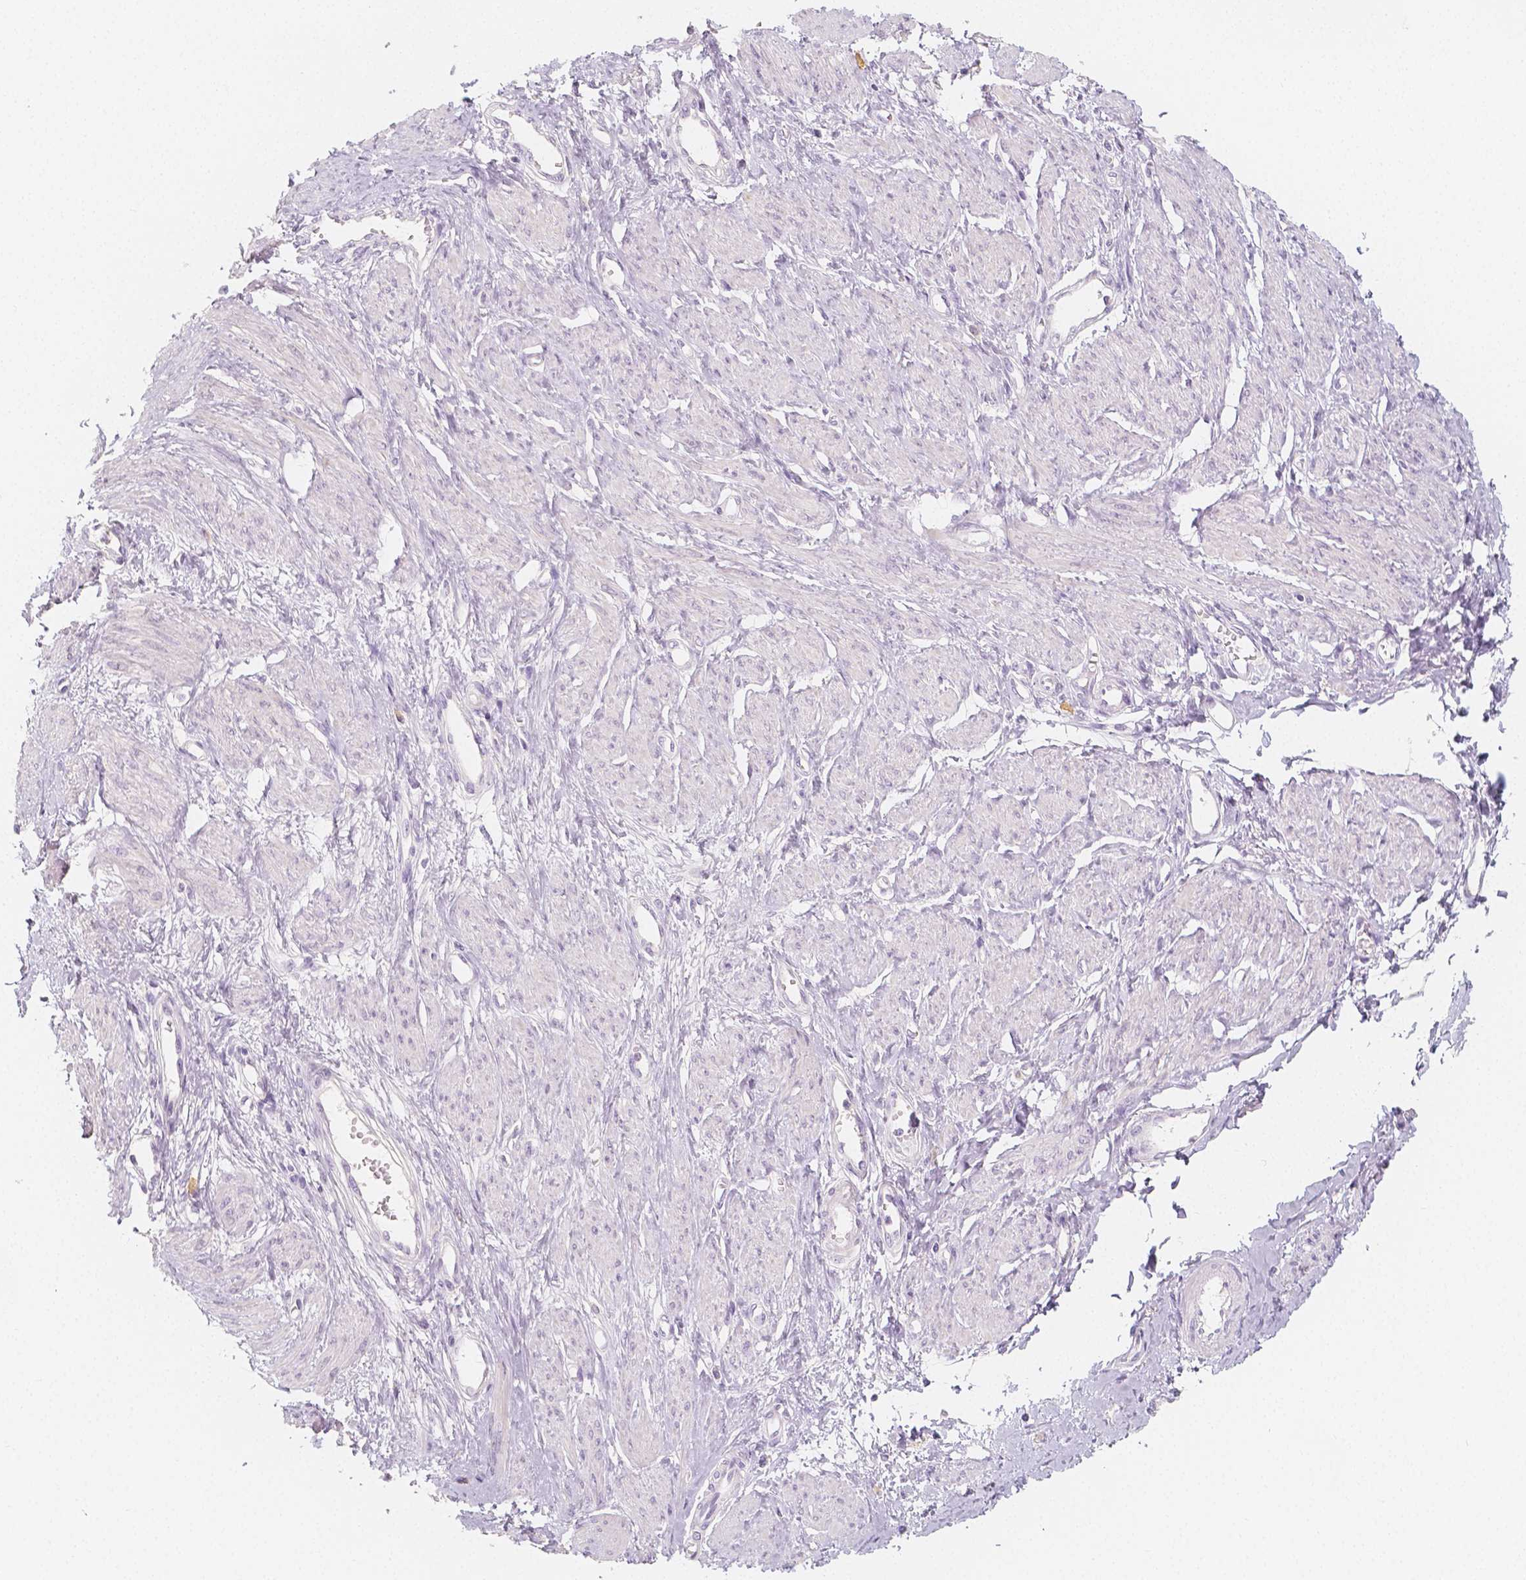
{"staining": {"intensity": "negative", "quantity": "none", "location": "none"}, "tissue": "smooth muscle", "cell_type": "Smooth muscle cells", "image_type": "normal", "snomed": [{"axis": "morphology", "description": "Normal tissue, NOS"}, {"axis": "topography", "description": "Smooth muscle"}, {"axis": "topography", "description": "Uterus"}], "caption": "A high-resolution photomicrograph shows IHC staining of unremarkable smooth muscle, which reveals no significant positivity in smooth muscle cells.", "gene": "BATF", "patient": {"sex": "female", "age": 39}}